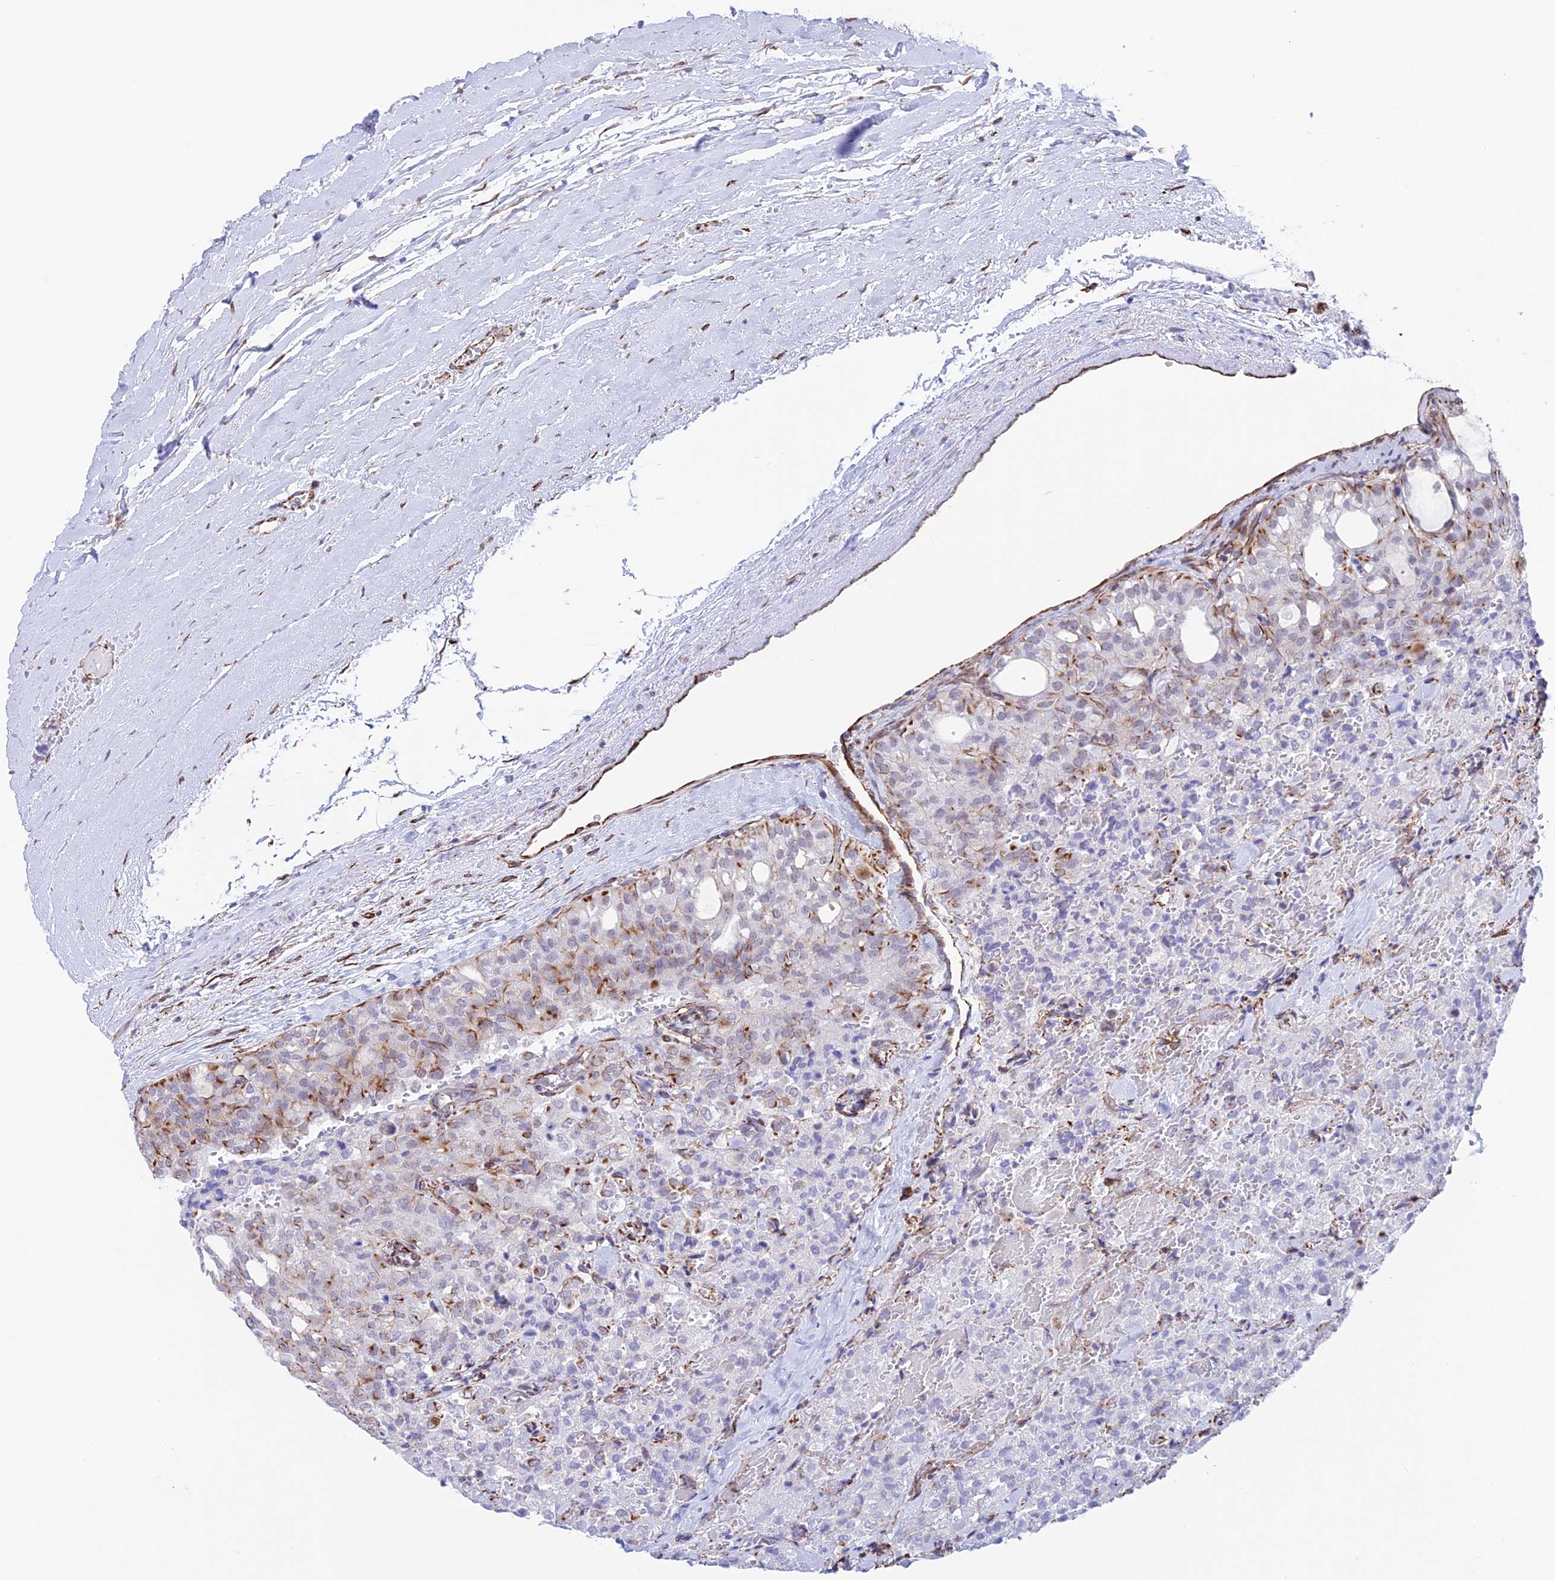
{"staining": {"intensity": "moderate", "quantity": "<25%", "location": "cytoplasmic/membranous"}, "tissue": "thyroid cancer", "cell_type": "Tumor cells", "image_type": "cancer", "snomed": [{"axis": "morphology", "description": "Follicular adenoma carcinoma, NOS"}, {"axis": "topography", "description": "Thyroid gland"}], "caption": "An image of thyroid cancer (follicular adenoma carcinoma) stained for a protein exhibits moderate cytoplasmic/membranous brown staining in tumor cells.", "gene": "ZNF652", "patient": {"sex": "male", "age": 75}}